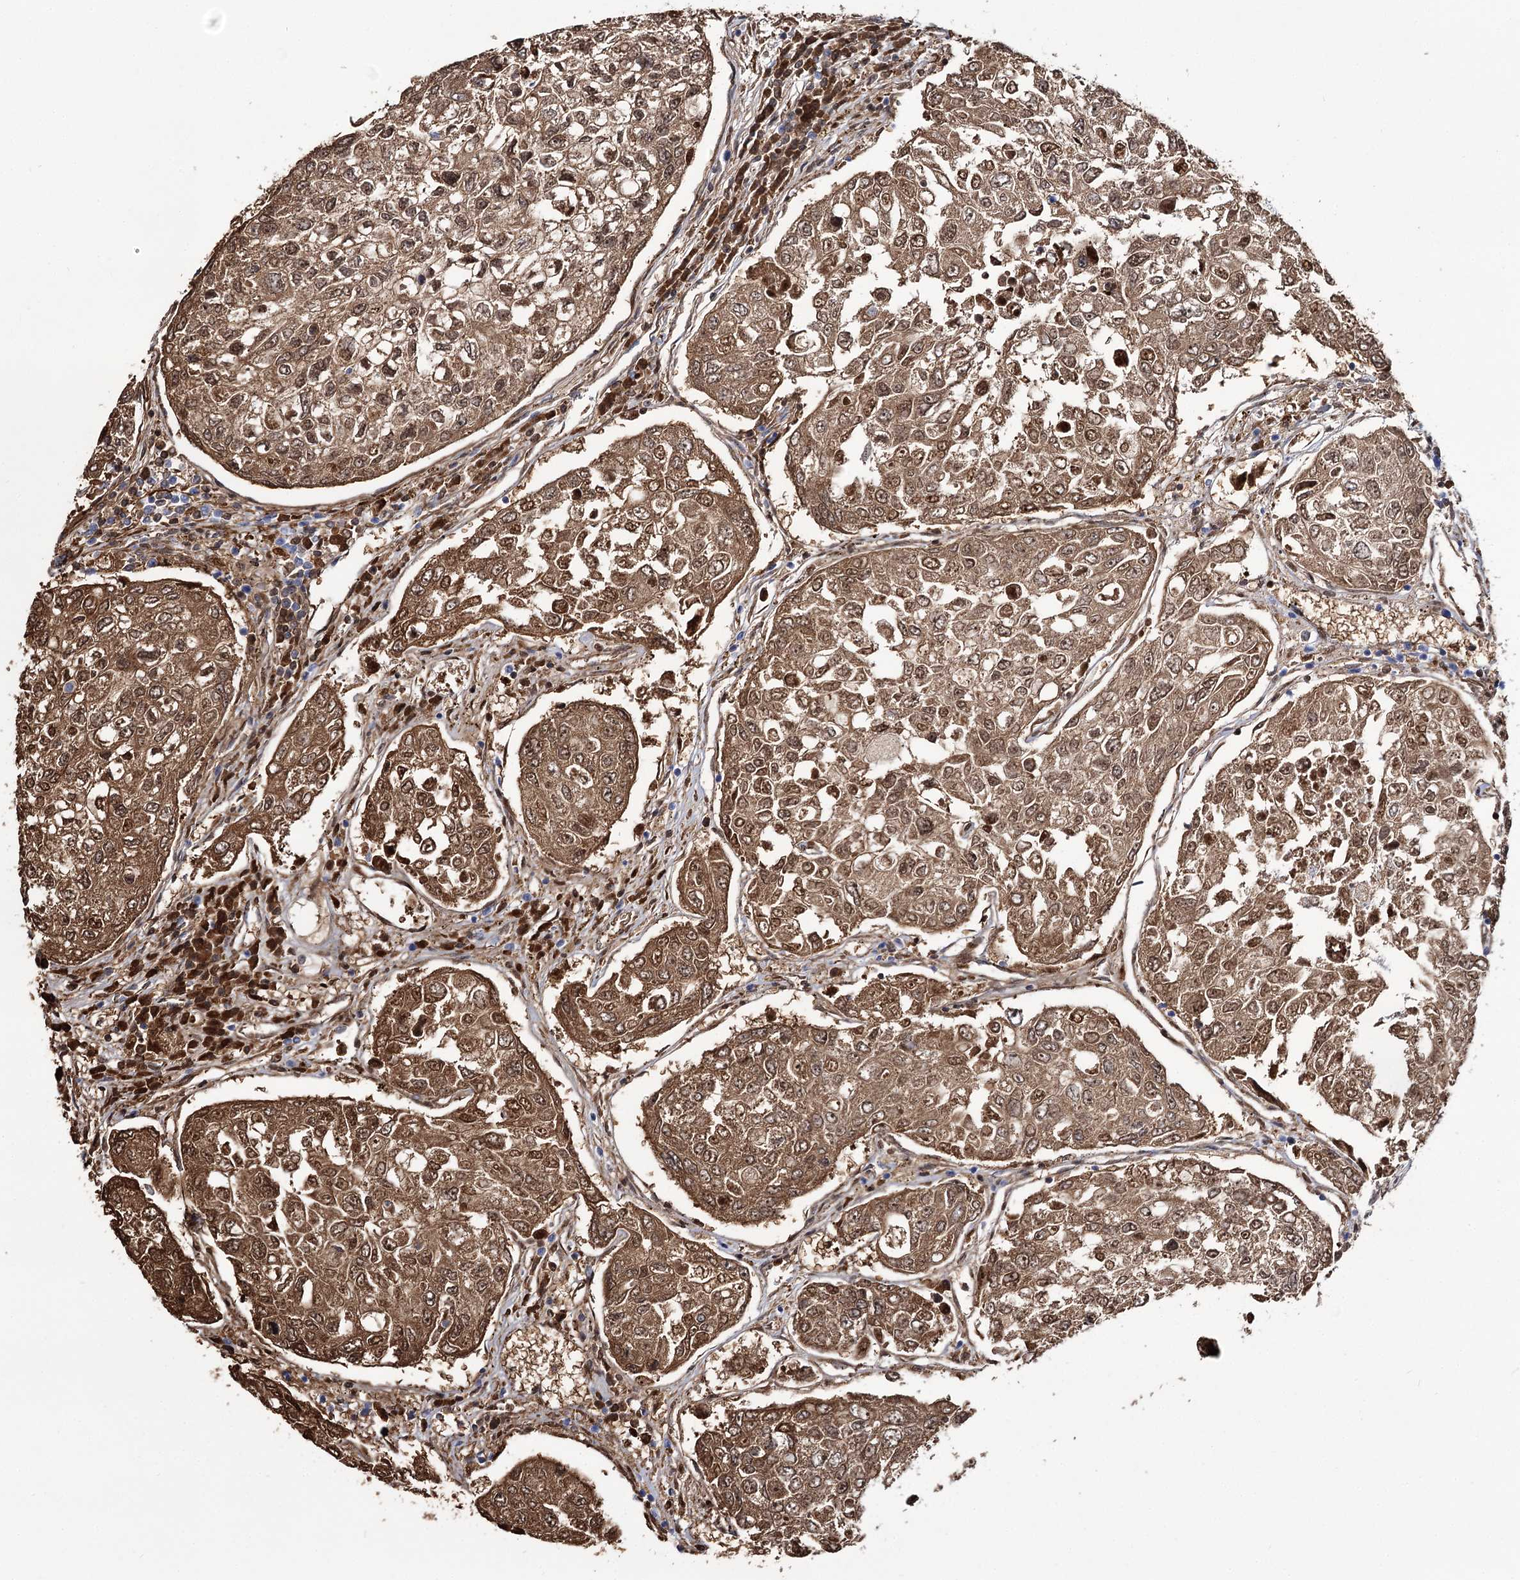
{"staining": {"intensity": "moderate", "quantity": "25%-75%", "location": "cytoplasmic/membranous,nuclear"}, "tissue": "urothelial cancer", "cell_type": "Tumor cells", "image_type": "cancer", "snomed": [{"axis": "morphology", "description": "Urothelial carcinoma, High grade"}, {"axis": "topography", "description": "Lymph node"}, {"axis": "topography", "description": "Urinary bladder"}], "caption": "High-power microscopy captured an IHC micrograph of urothelial cancer, revealing moderate cytoplasmic/membranous and nuclear positivity in approximately 25%-75% of tumor cells.", "gene": "GBF1", "patient": {"sex": "male", "age": 51}}